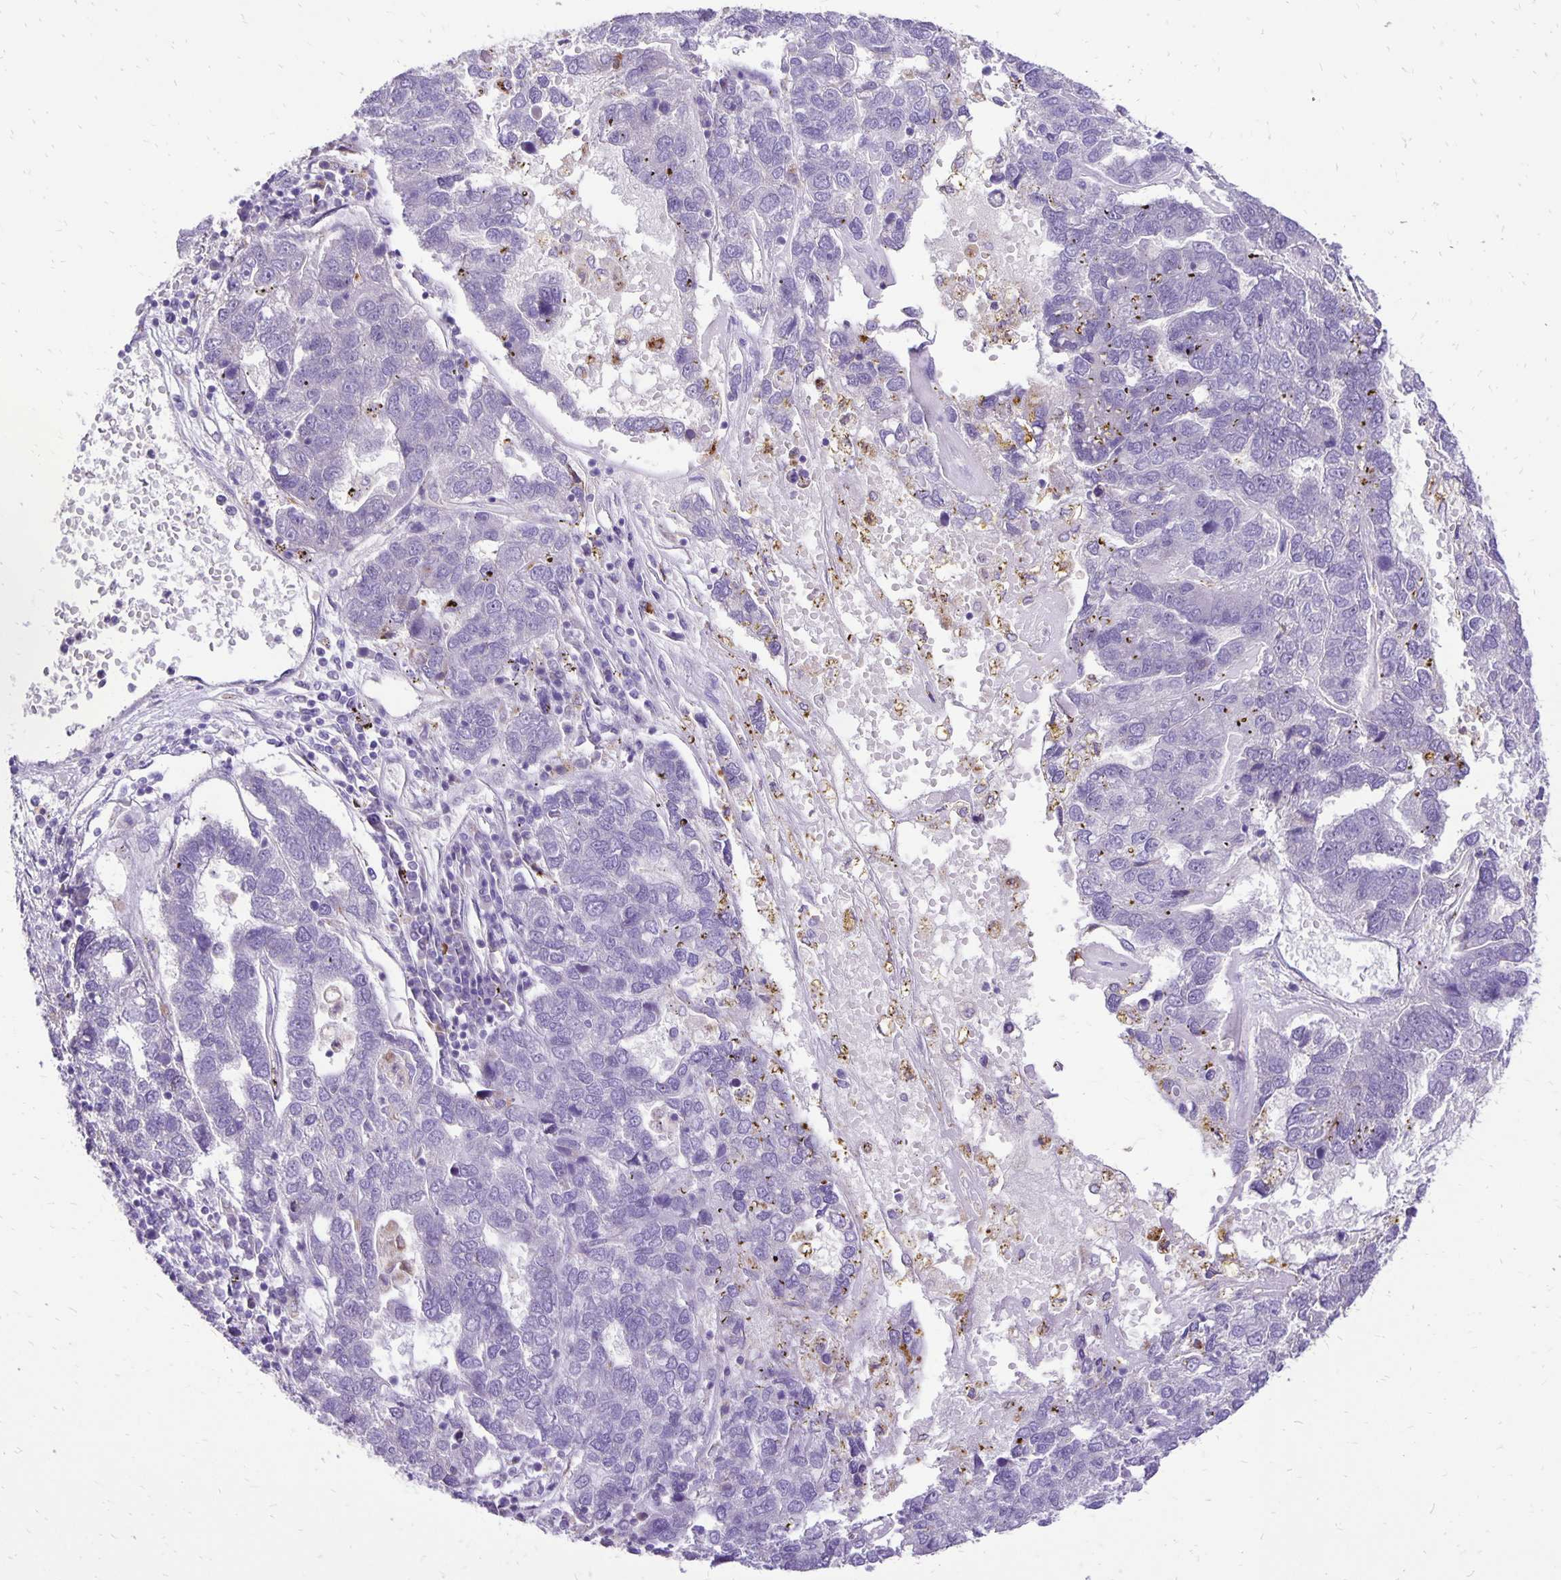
{"staining": {"intensity": "negative", "quantity": "none", "location": "none"}, "tissue": "pancreatic cancer", "cell_type": "Tumor cells", "image_type": "cancer", "snomed": [{"axis": "morphology", "description": "Adenocarcinoma, NOS"}, {"axis": "topography", "description": "Pancreas"}], "caption": "DAB (3,3'-diaminobenzidine) immunohistochemical staining of human pancreatic adenocarcinoma demonstrates no significant positivity in tumor cells.", "gene": "EIF5A", "patient": {"sex": "female", "age": 61}}